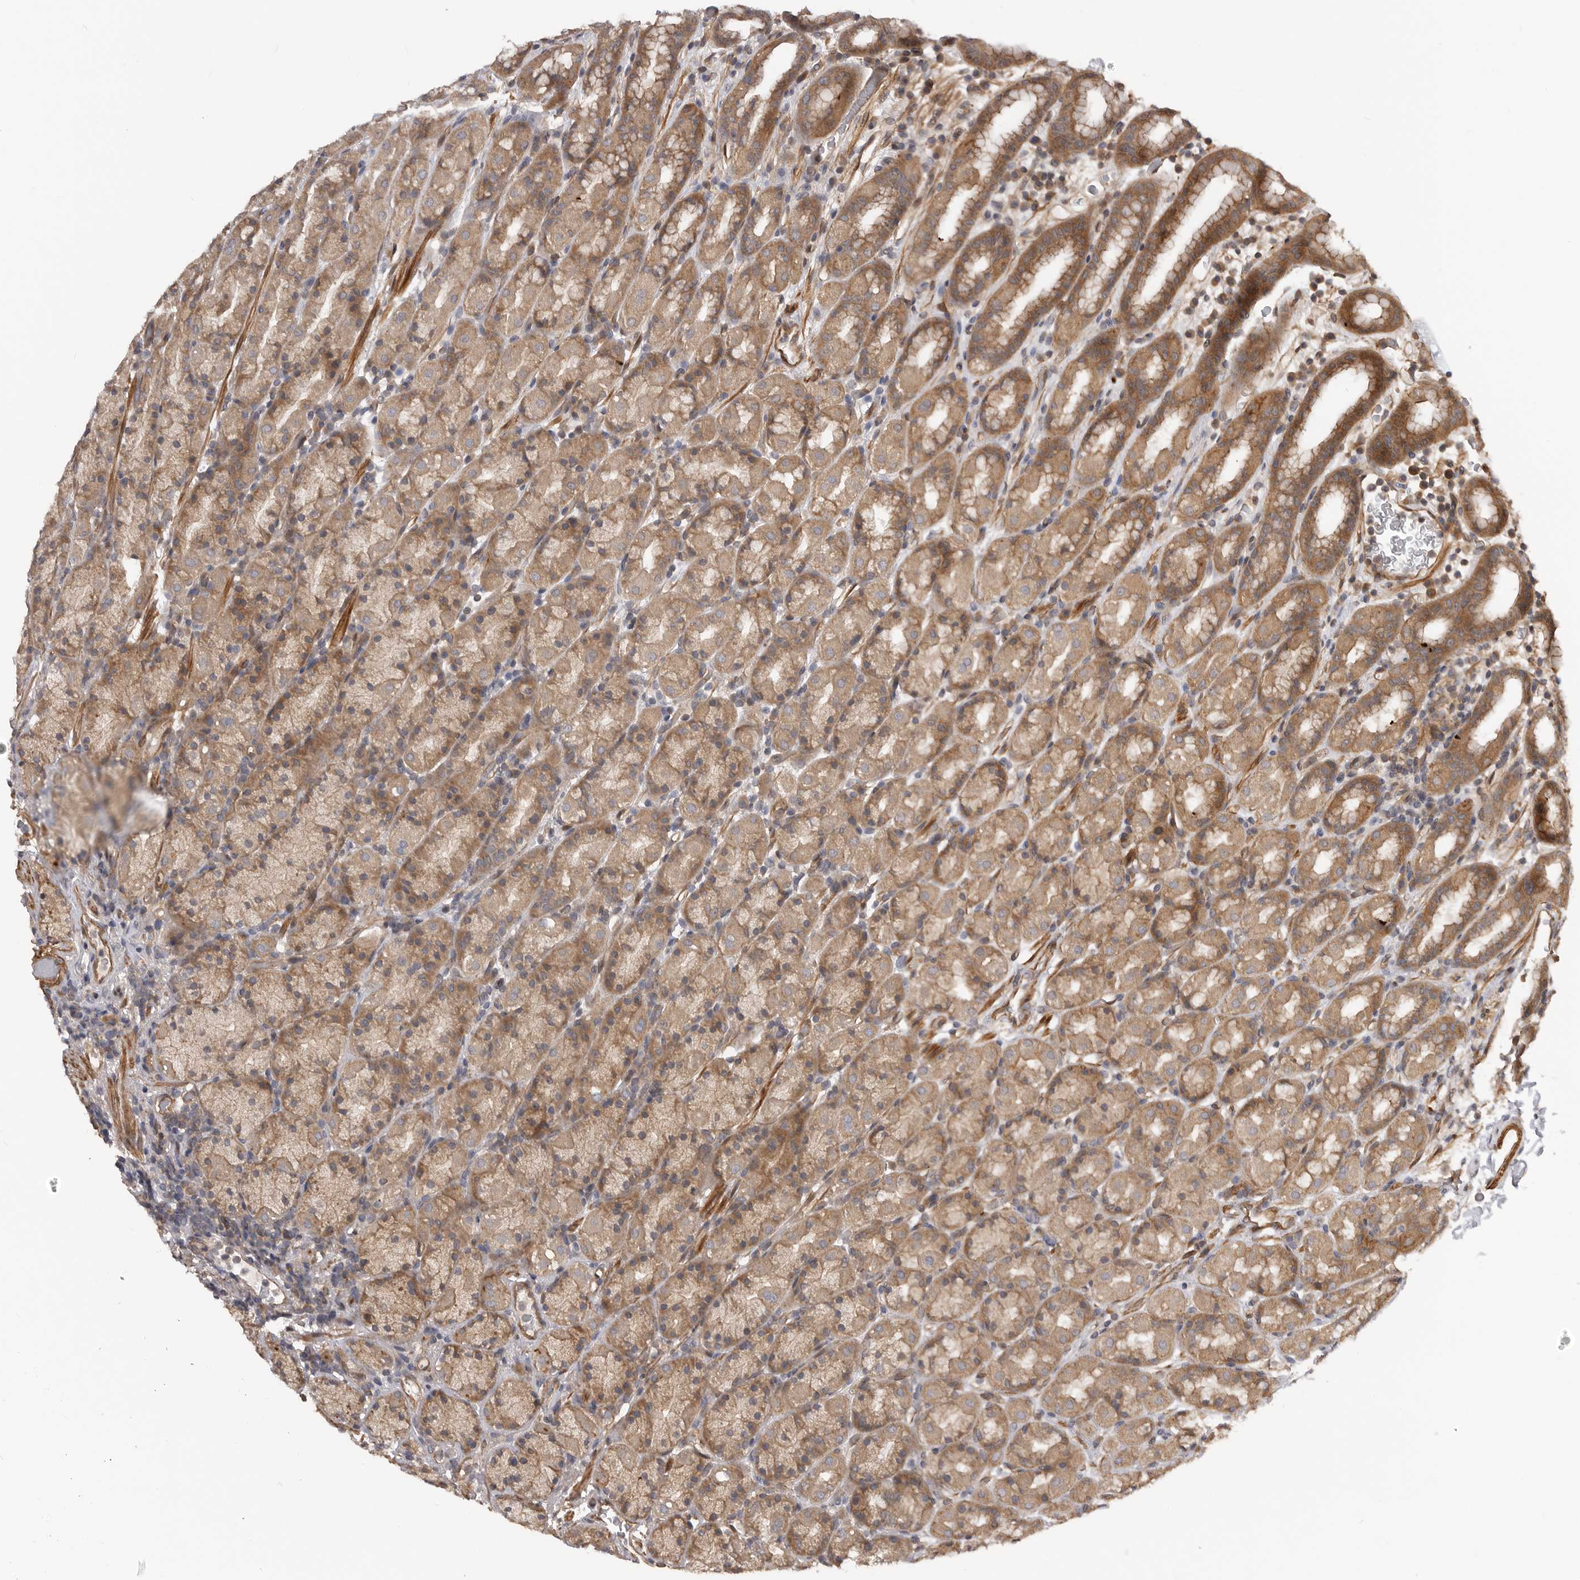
{"staining": {"intensity": "moderate", "quantity": ">75%", "location": "cytoplasmic/membranous"}, "tissue": "stomach", "cell_type": "Glandular cells", "image_type": "normal", "snomed": [{"axis": "morphology", "description": "Normal tissue, NOS"}, {"axis": "topography", "description": "Stomach, upper"}], "caption": "Immunohistochemistry (IHC) (DAB (3,3'-diaminobenzidine)) staining of normal stomach shows moderate cytoplasmic/membranous protein expression in approximately >75% of glandular cells. The staining was performed using DAB to visualize the protein expression in brown, while the nuclei were stained in blue with hematoxylin (Magnification: 20x).", "gene": "TRIM56", "patient": {"sex": "male", "age": 68}}